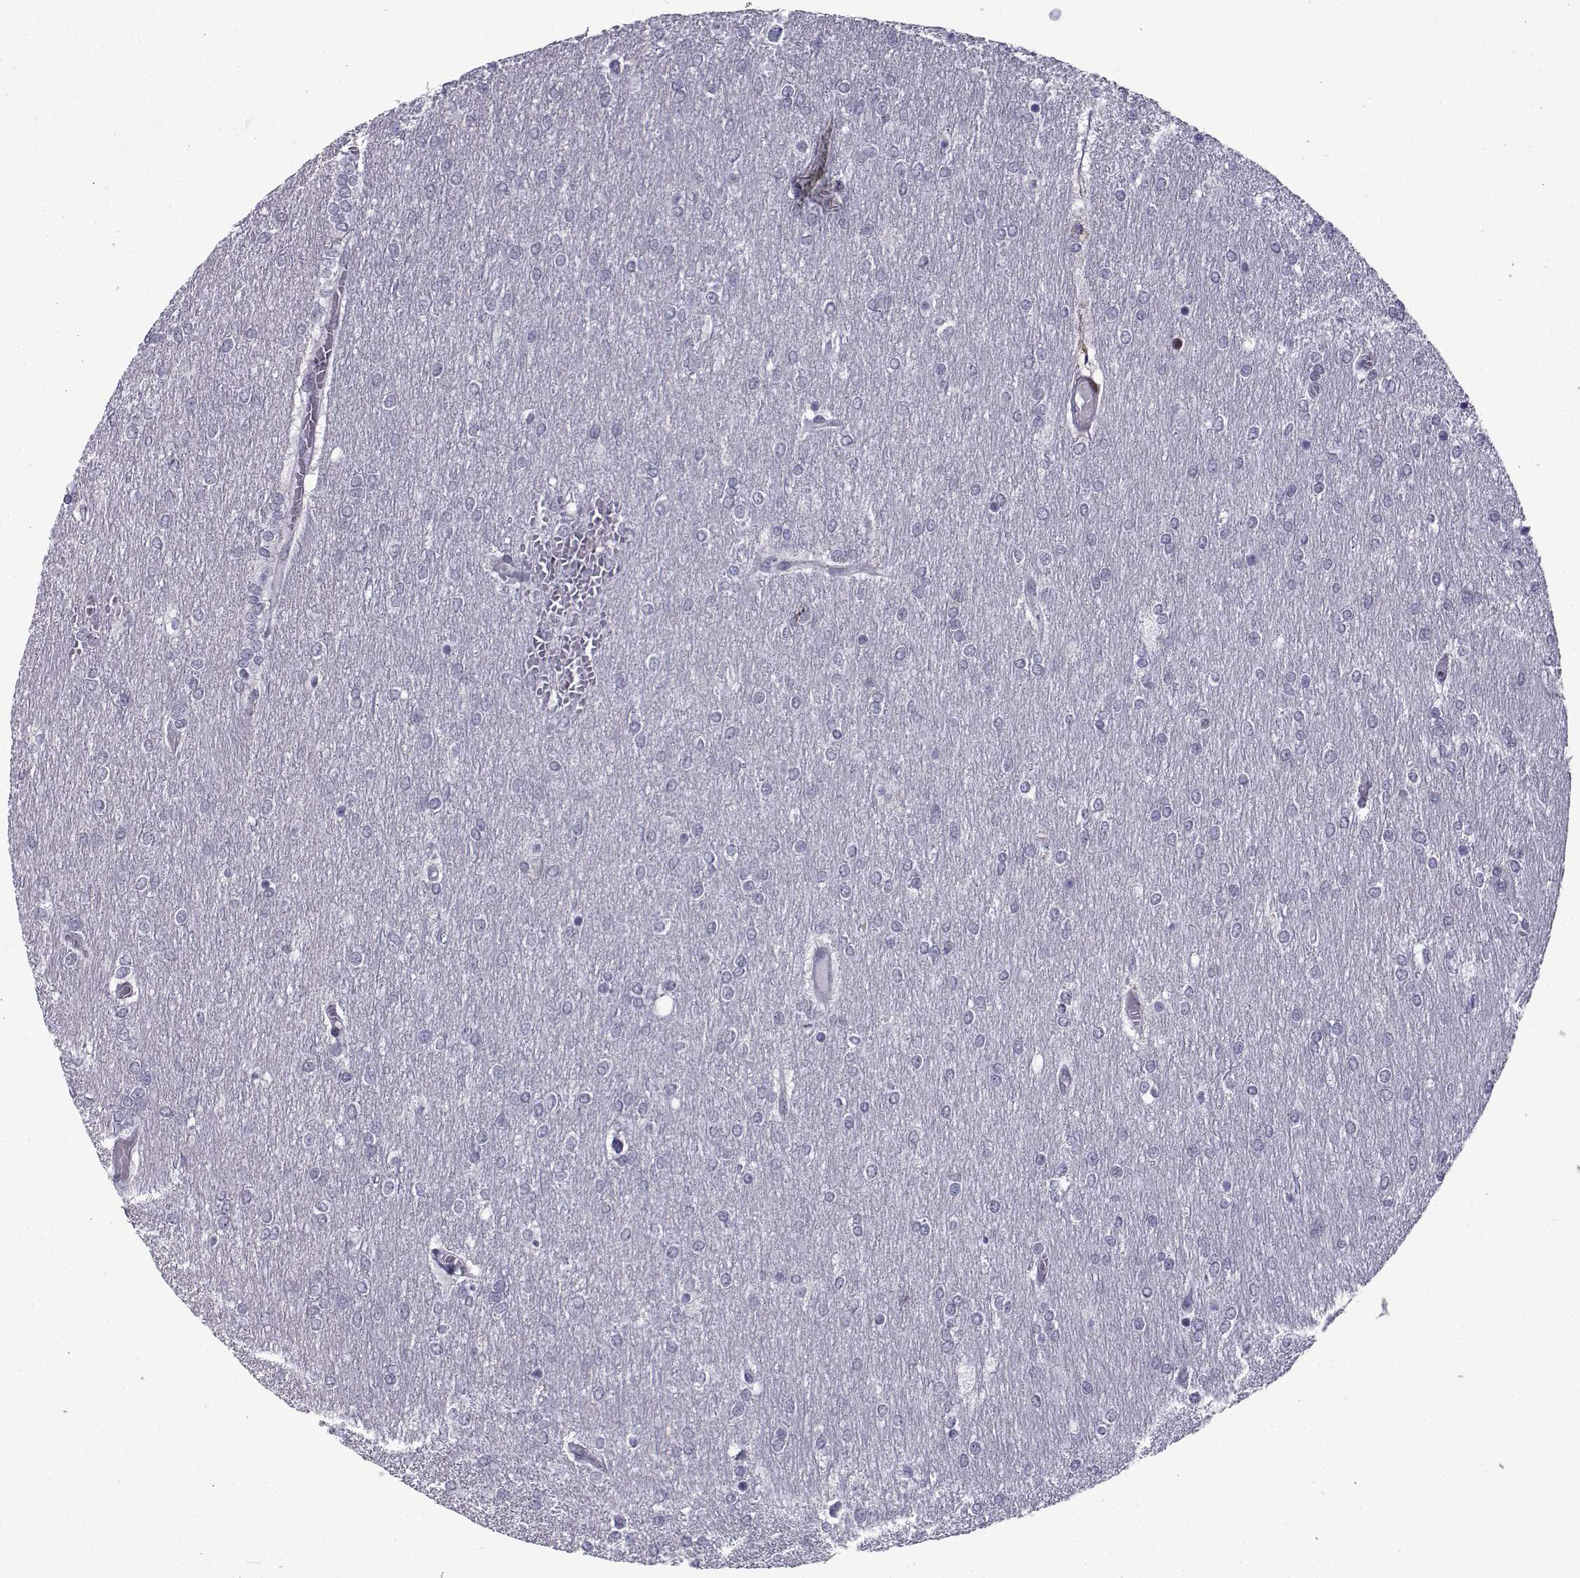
{"staining": {"intensity": "negative", "quantity": "none", "location": "none"}, "tissue": "glioma", "cell_type": "Tumor cells", "image_type": "cancer", "snomed": [{"axis": "morphology", "description": "Glioma, malignant, High grade"}, {"axis": "topography", "description": "Brain"}], "caption": "High magnification brightfield microscopy of glioma stained with DAB (3,3'-diaminobenzidine) (brown) and counterstained with hematoxylin (blue): tumor cells show no significant staining.", "gene": "RBM24", "patient": {"sex": "female", "age": 61}}